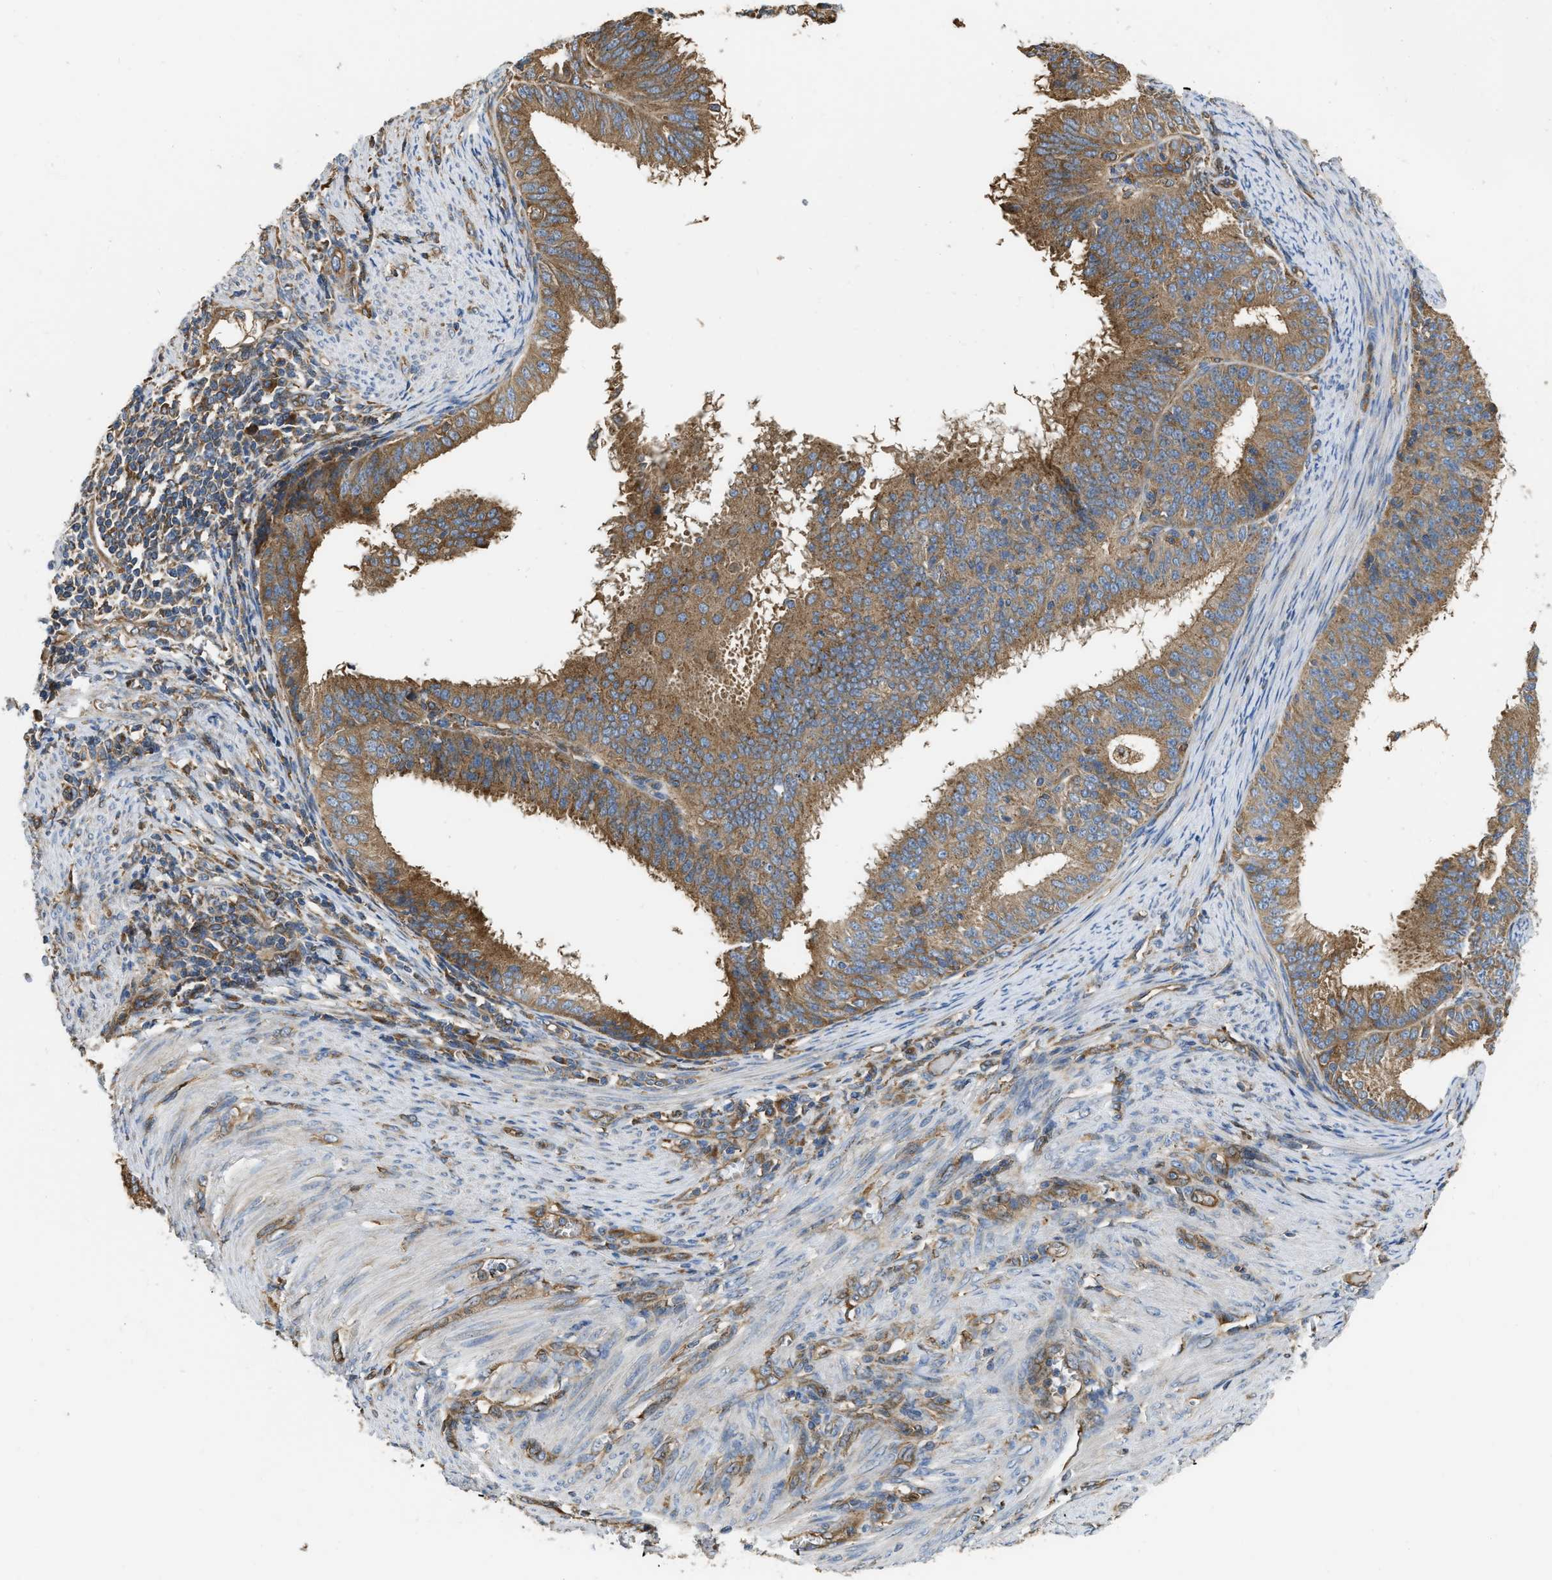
{"staining": {"intensity": "moderate", "quantity": ">75%", "location": "cytoplasmic/membranous"}, "tissue": "endometrial cancer", "cell_type": "Tumor cells", "image_type": "cancer", "snomed": [{"axis": "morphology", "description": "Adenocarcinoma, NOS"}, {"axis": "topography", "description": "Endometrium"}], "caption": "Immunohistochemical staining of endometrial adenocarcinoma shows medium levels of moderate cytoplasmic/membranous protein staining in about >75% of tumor cells.", "gene": "FLNB", "patient": {"sex": "female", "age": 70}}